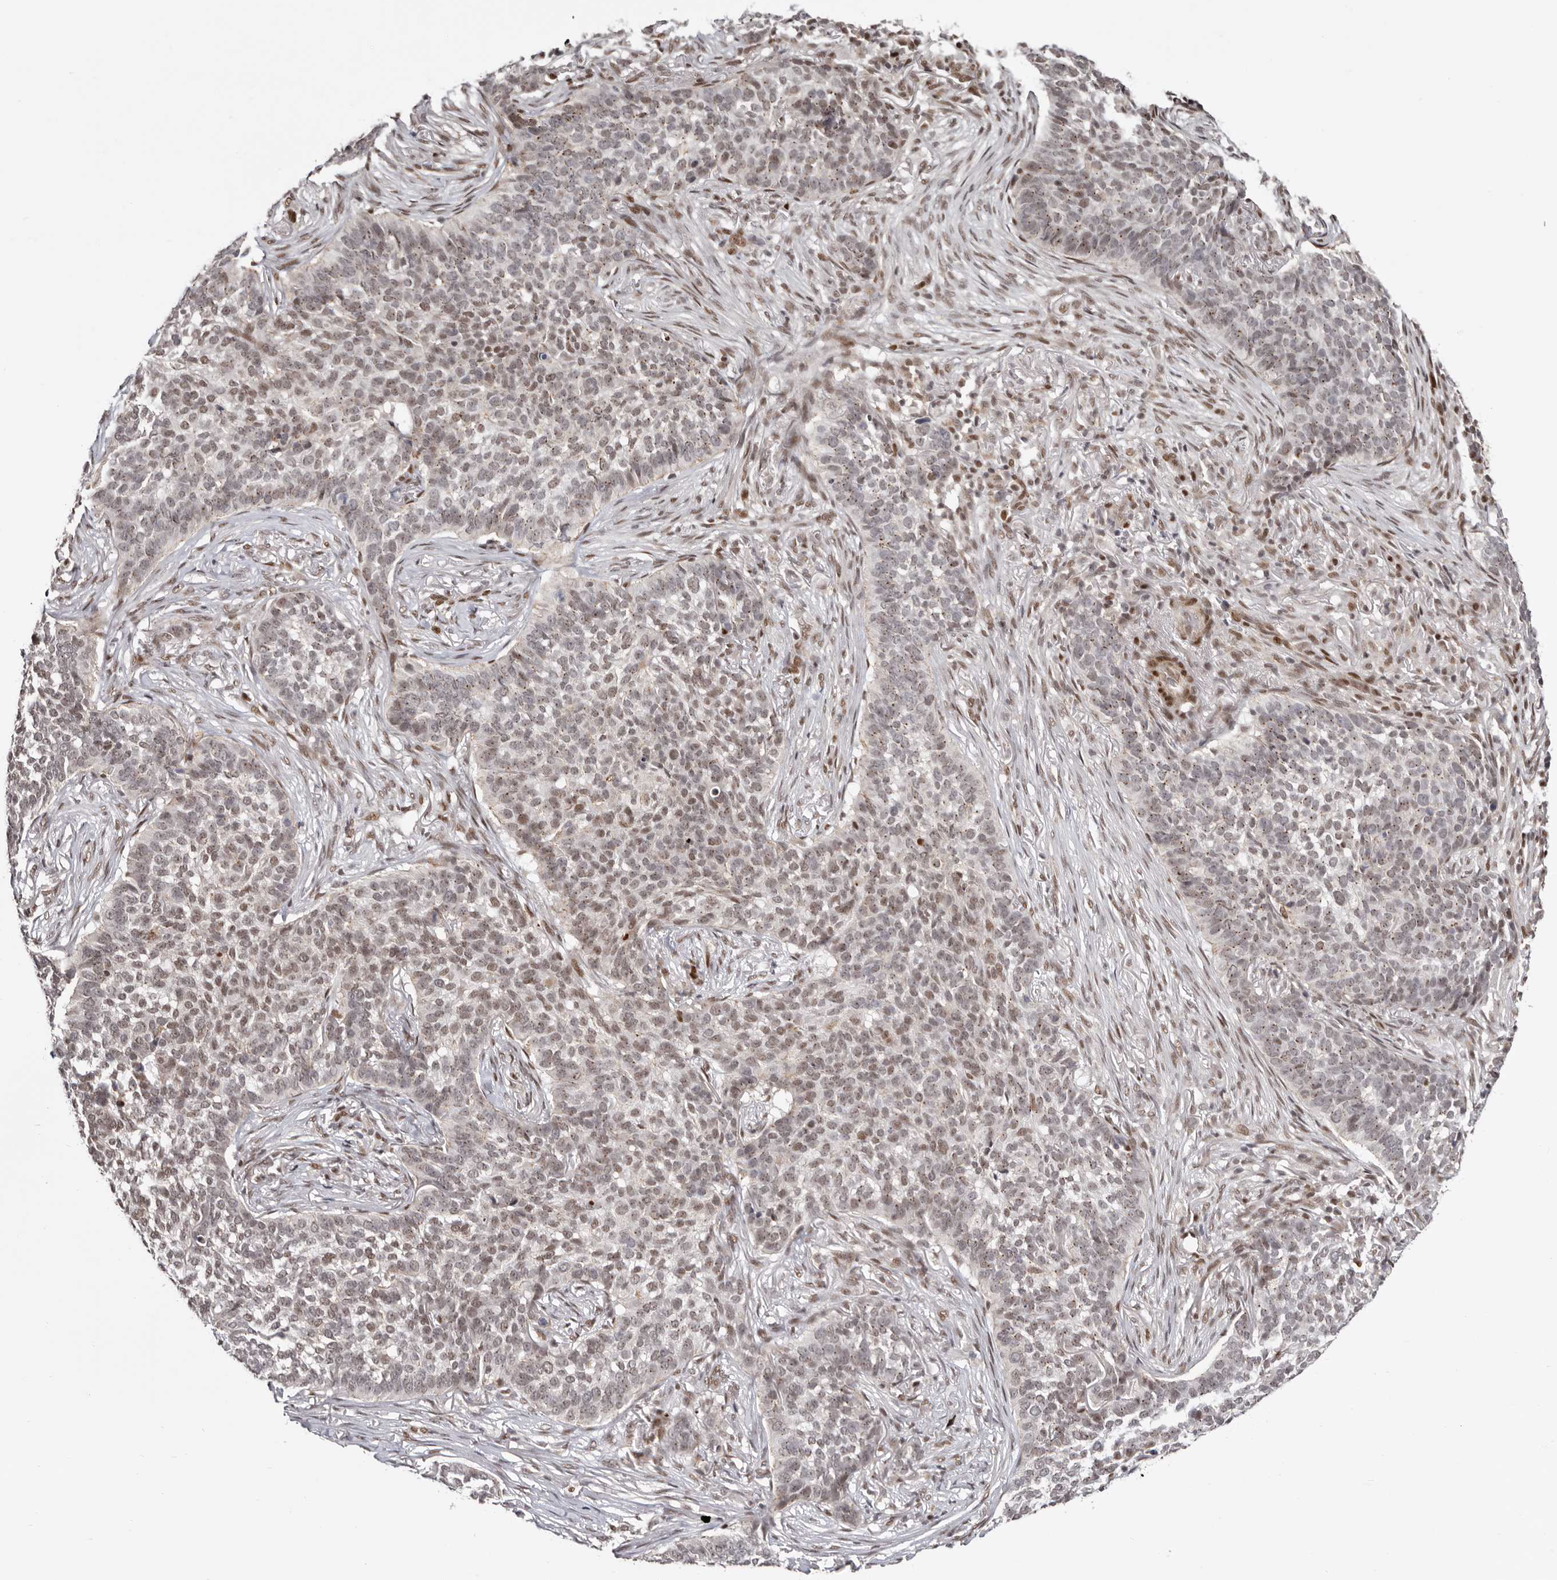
{"staining": {"intensity": "weak", "quantity": ">75%", "location": "nuclear"}, "tissue": "skin cancer", "cell_type": "Tumor cells", "image_type": "cancer", "snomed": [{"axis": "morphology", "description": "Basal cell carcinoma"}, {"axis": "topography", "description": "Skin"}], "caption": "Immunohistochemical staining of human skin cancer demonstrates weak nuclear protein staining in about >75% of tumor cells.", "gene": "SMAD7", "patient": {"sex": "male", "age": 85}}